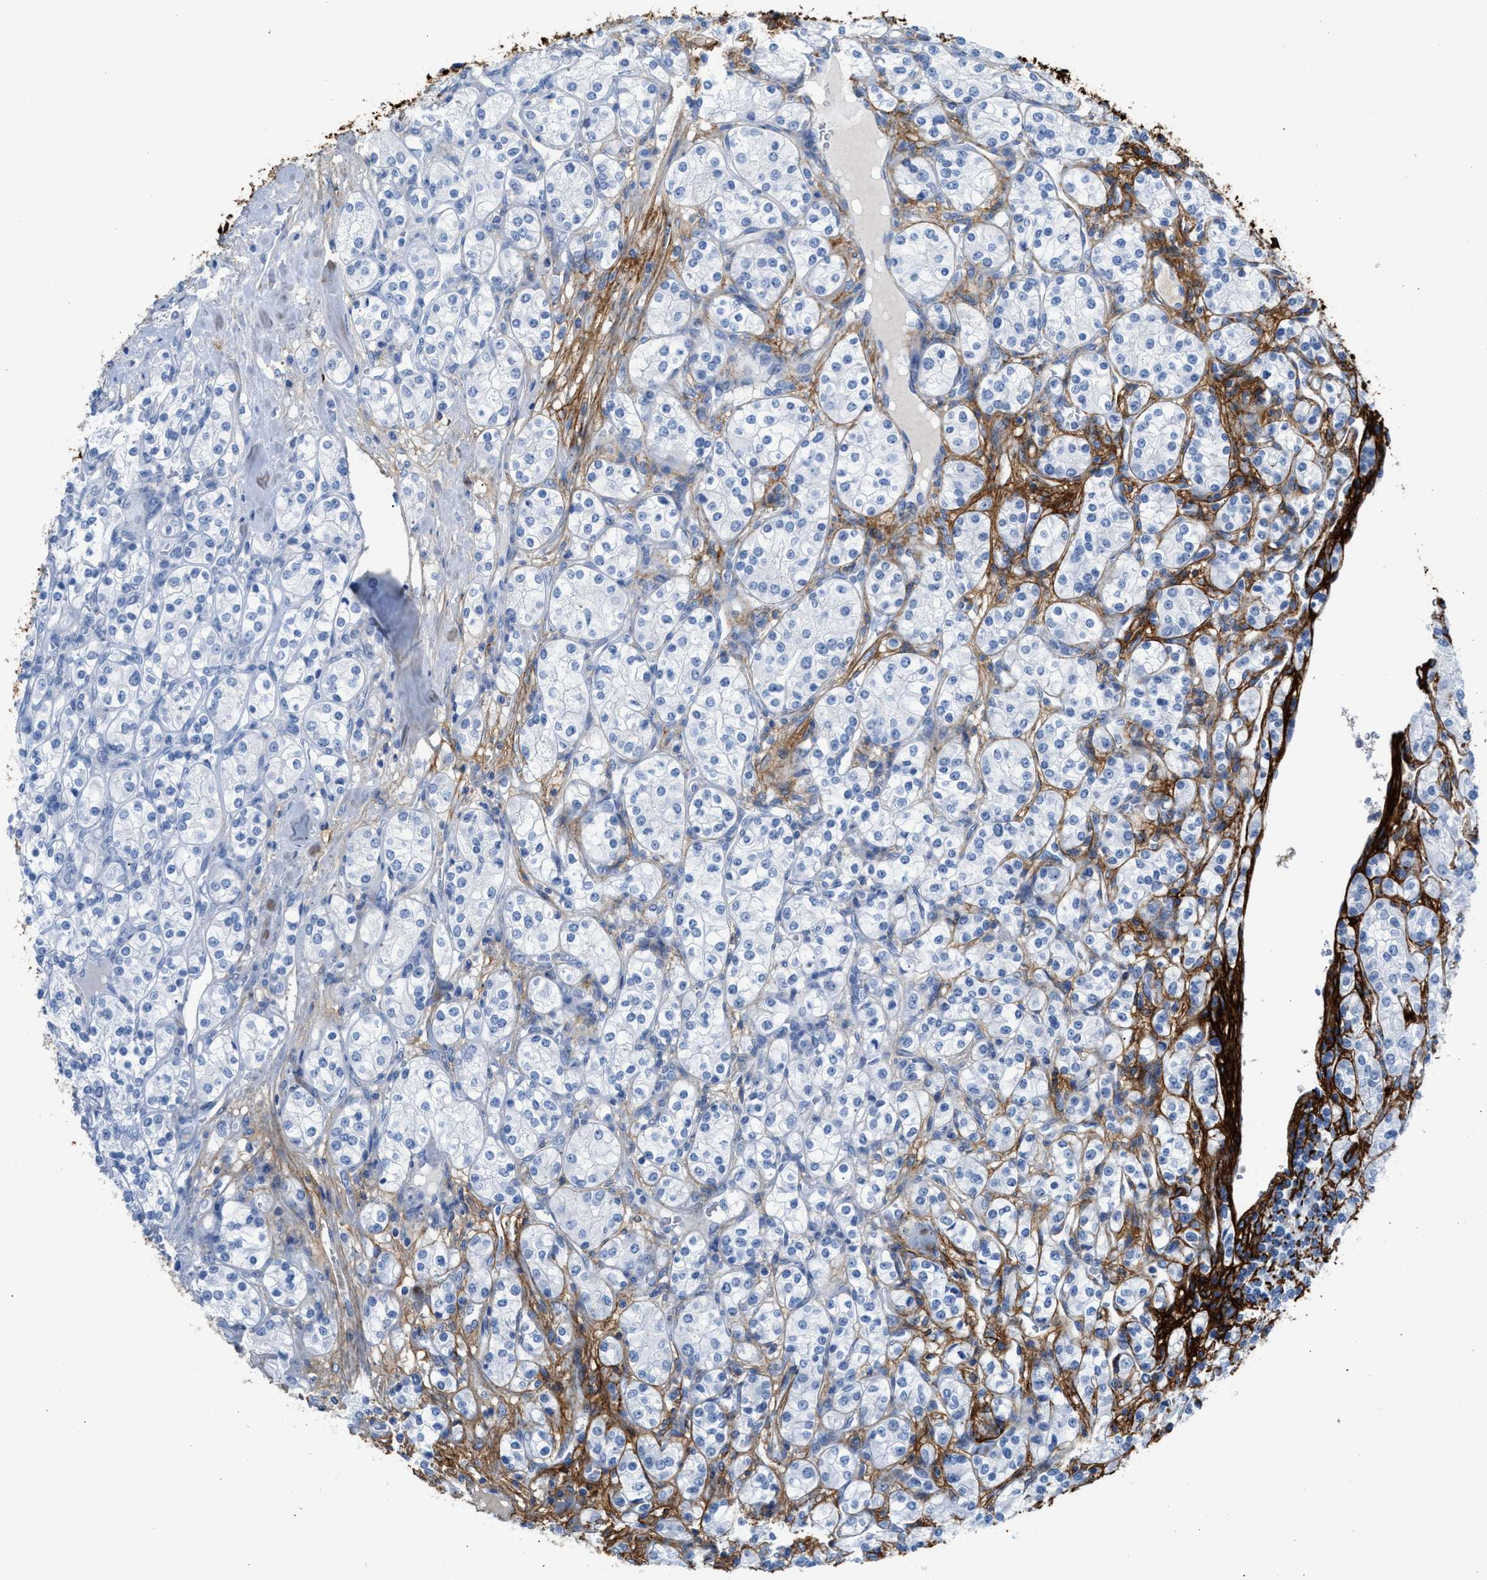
{"staining": {"intensity": "negative", "quantity": "none", "location": "none"}, "tissue": "renal cancer", "cell_type": "Tumor cells", "image_type": "cancer", "snomed": [{"axis": "morphology", "description": "Adenocarcinoma, NOS"}, {"axis": "topography", "description": "Kidney"}], "caption": "The image displays no significant positivity in tumor cells of renal adenocarcinoma.", "gene": "TNR", "patient": {"sex": "male", "age": 77}}